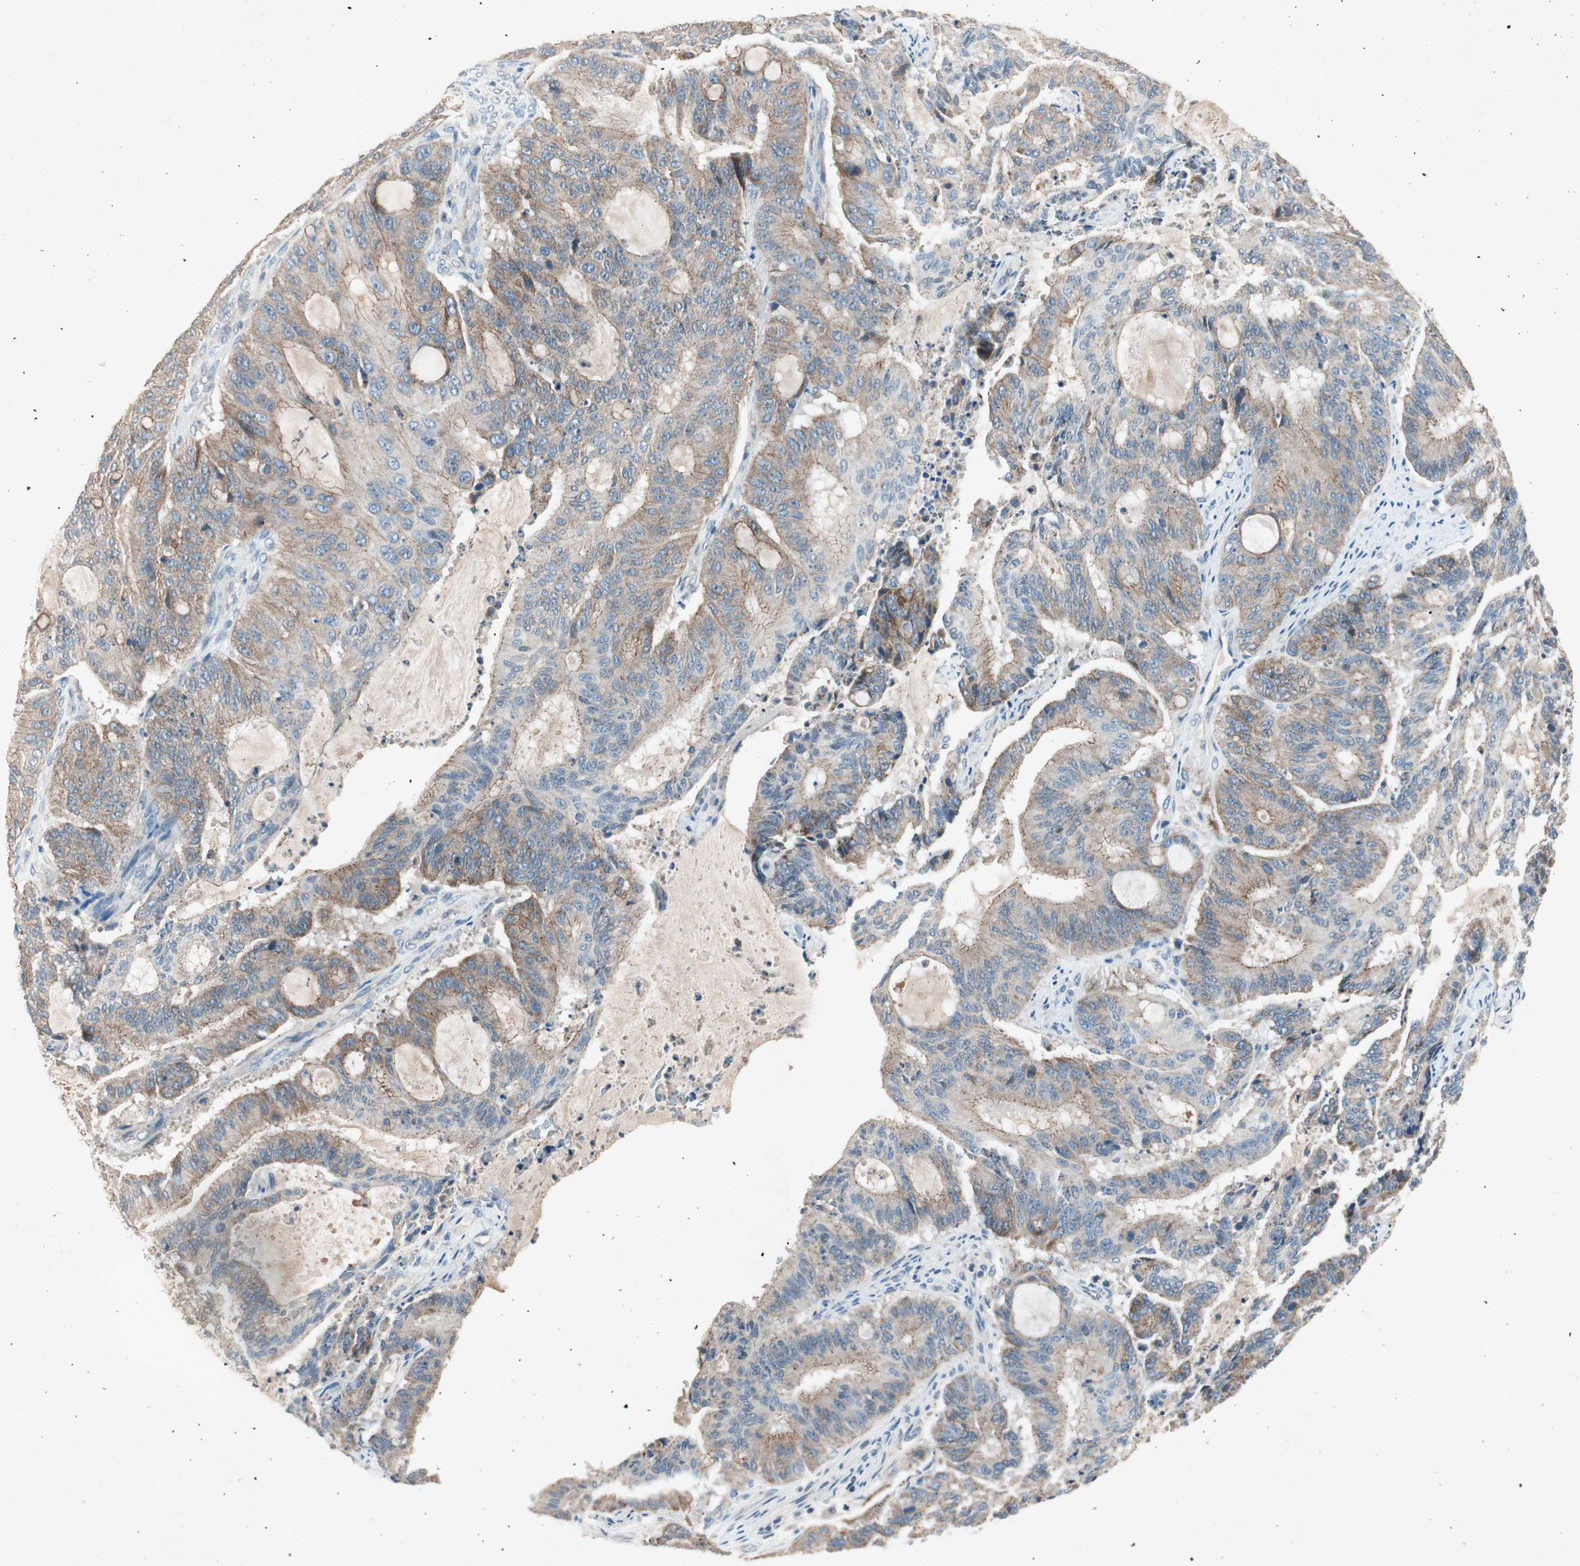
{"staining": {"intensity": "weak", "quantity": "25%-75%", "location": "cytoplasmic/membranous"}, "tissue": "liver cancer", "cell_type": "Tumor cells", "image_type": "cancer", "snomed": [{"axis": "morphology", "description": "Cholangiocarcinoma"}, {"axis": "topography", "description": "Liver"}], "caption": "Immunohistochemical staining of liver cancer (cholangiocarcinoma) shows low levels of weak cytoplasmic/membranous positivity in about 25%-75% of tumor cells.", "gene": "NKAIN1", "patient": {"sex": "female", "age": 73}}